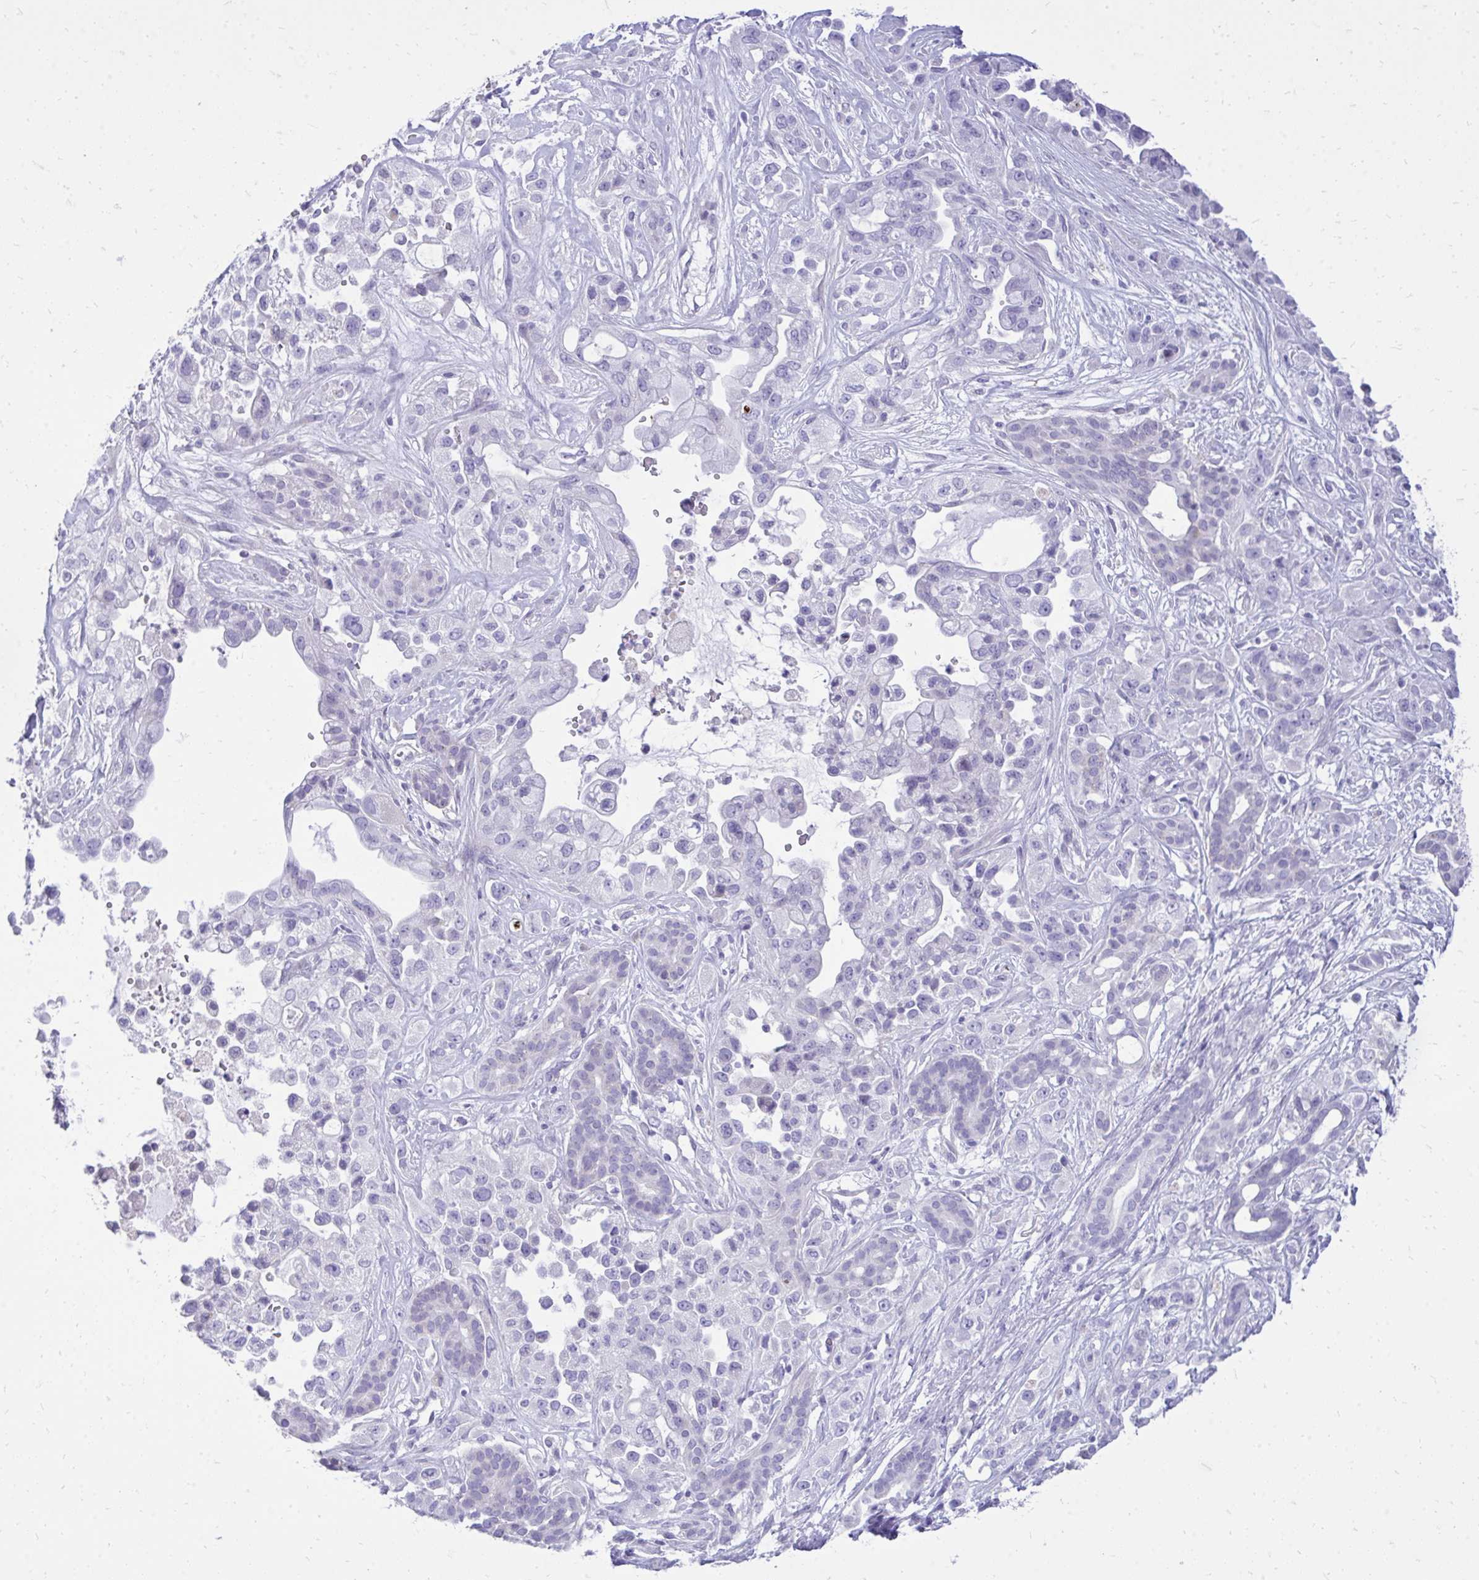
{"staining": {"intensity": "negative", "quantity": "none", "location": "none"}, "tissue": "pancreatic cancer", "cell_type": "Tumor cells", "image_type": "cancer", "snomed": [{"axis": "morphology", "description": "Adenocarcinoma, NOS"}, {"axis": "topography", "description": "Pancreas"}], "caption": "This is an IHC histopathology image of pancreatic adenocarcinoma. There is no positivity in tumor cells.", "gene": "GABRA1", "patient": {"sex": "male", "age": 44}}